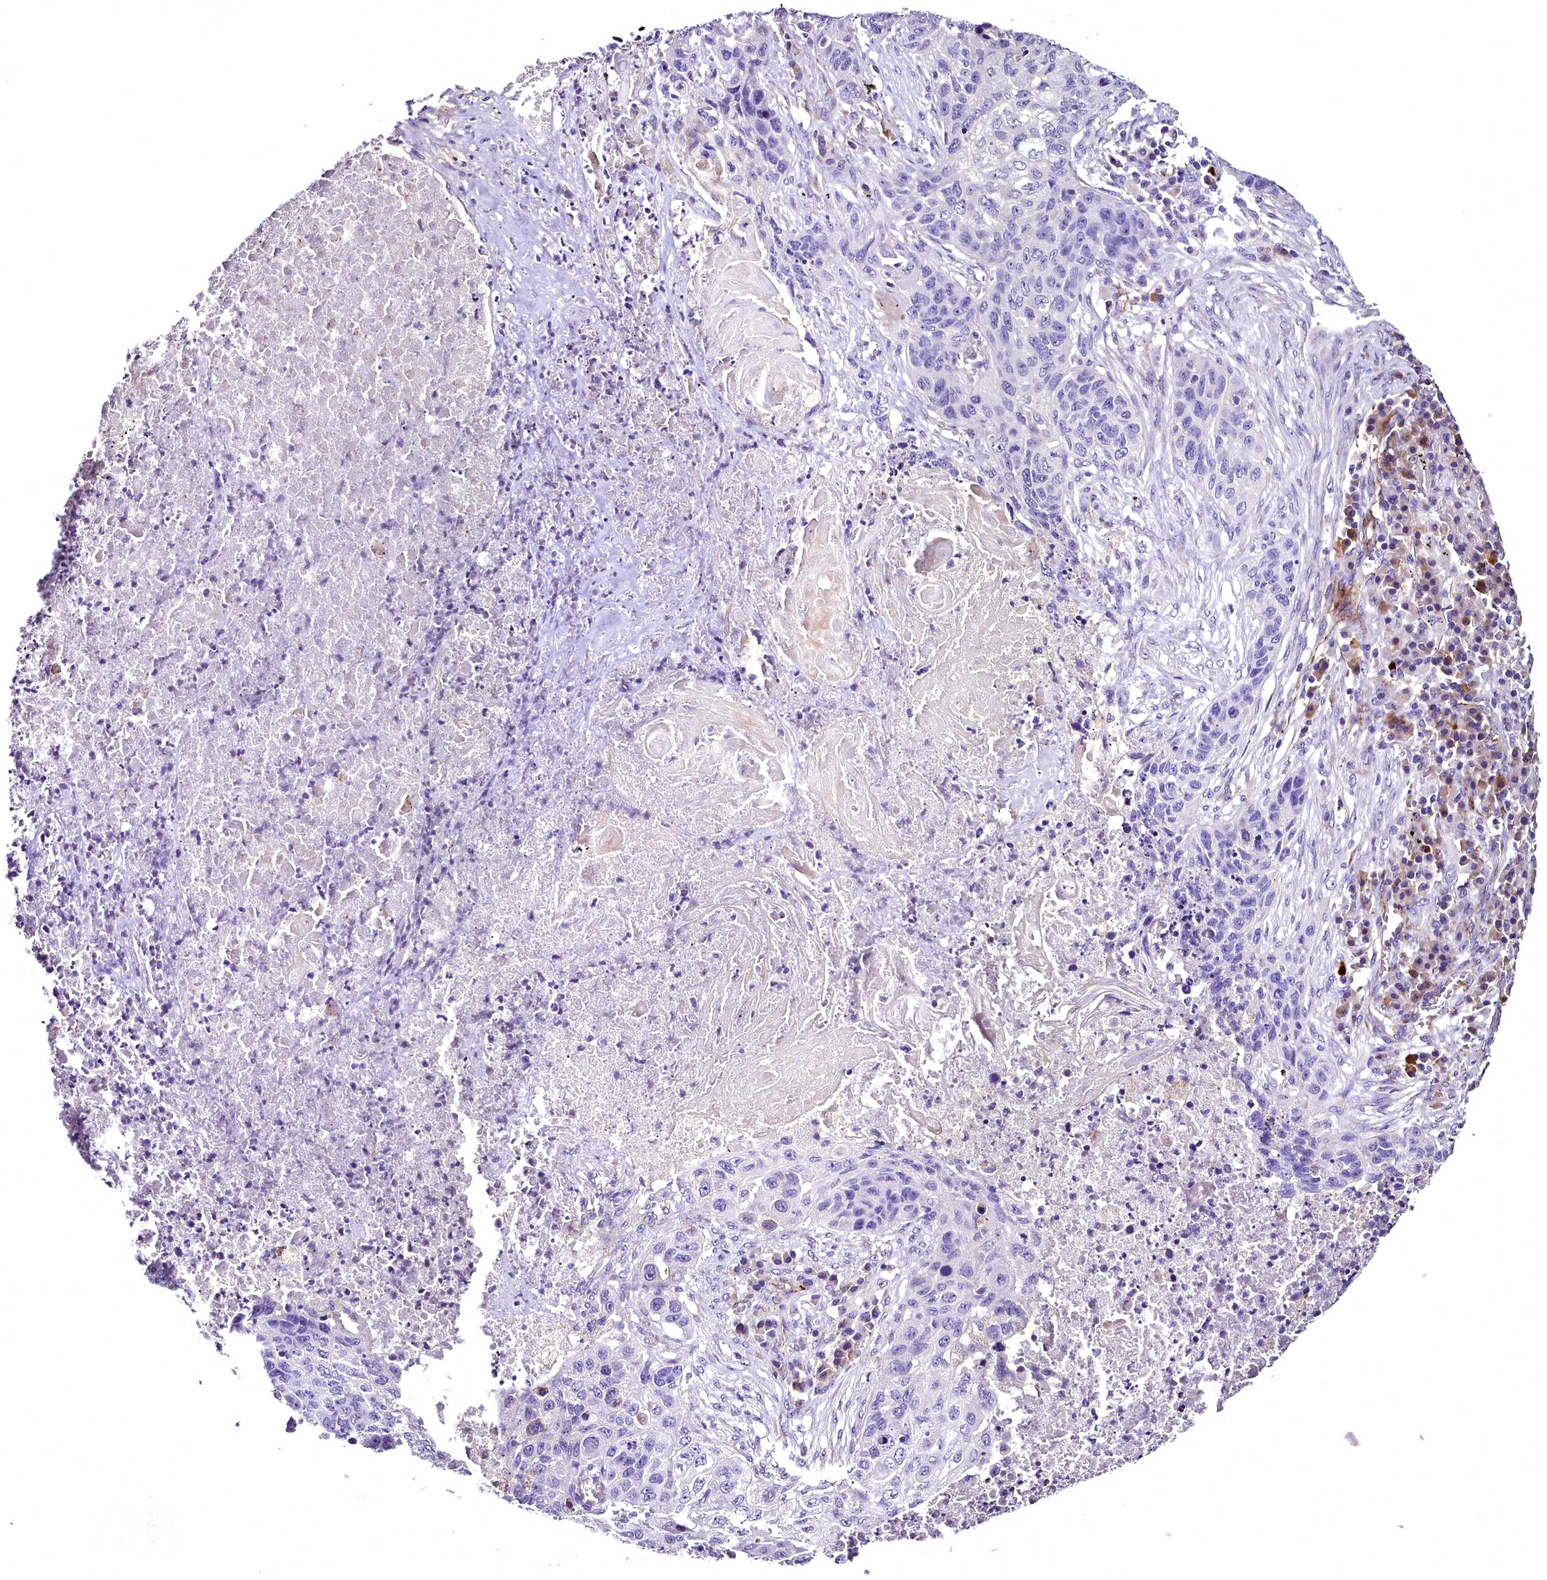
{"staining": {"intensity": "negative", "quantity": "none", "location": "none"}, "tissue": "lung cancer", "cell_type": "Tumor cells", "image_type": "cancer", "snomed": [{"axis": "morphology", "description": "Squamous cell carcinoma, NOS"}, {"axis": "topography", "description": "Lung"}], "caption": "Histopathology image shows no protein staining in tumor cells of lung squamous cell carcinoma tissue.", "gene": "MS4A18", "patient": {"sex": "female", "age": 63}}